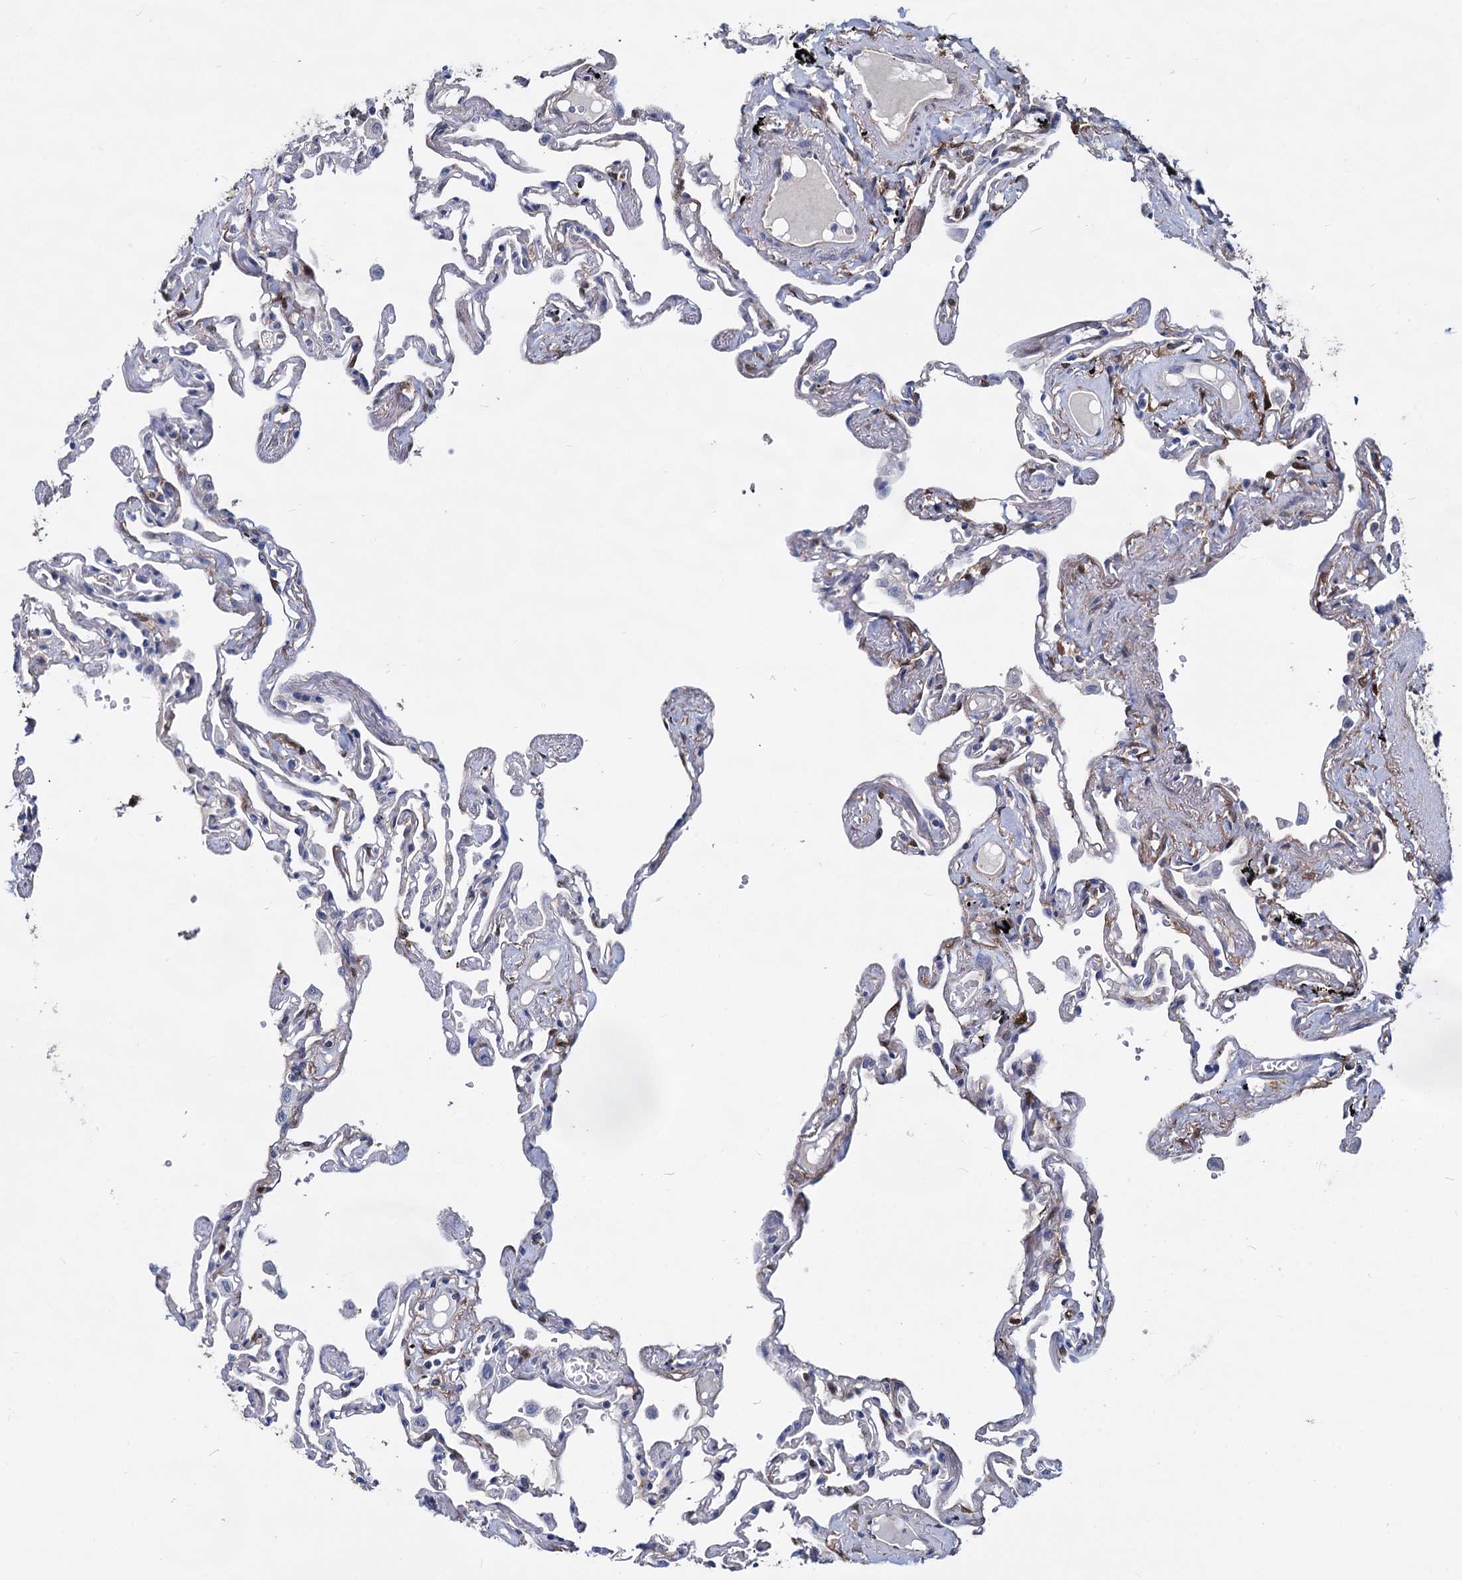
{"staining": {"intensity": "weak", "quantity": "<25%", "location": "cytoplasmic/membranous"}, "tissue": "lung", "cell_type": "Alveolar cells", "image_type": "normal", "snomed": [{"axis": "morphology", "description": "Normal tissue, NOS"}, {"axis": "topography", "description": "Lung"}], "caption": "An immunohistochemistry image of normal lung is shown. There is no staining in alveolar cells of lung. Nuclei are stained in blue.", "gene": "GSTM3", "patient": {"sex": "female", "age": 67}}